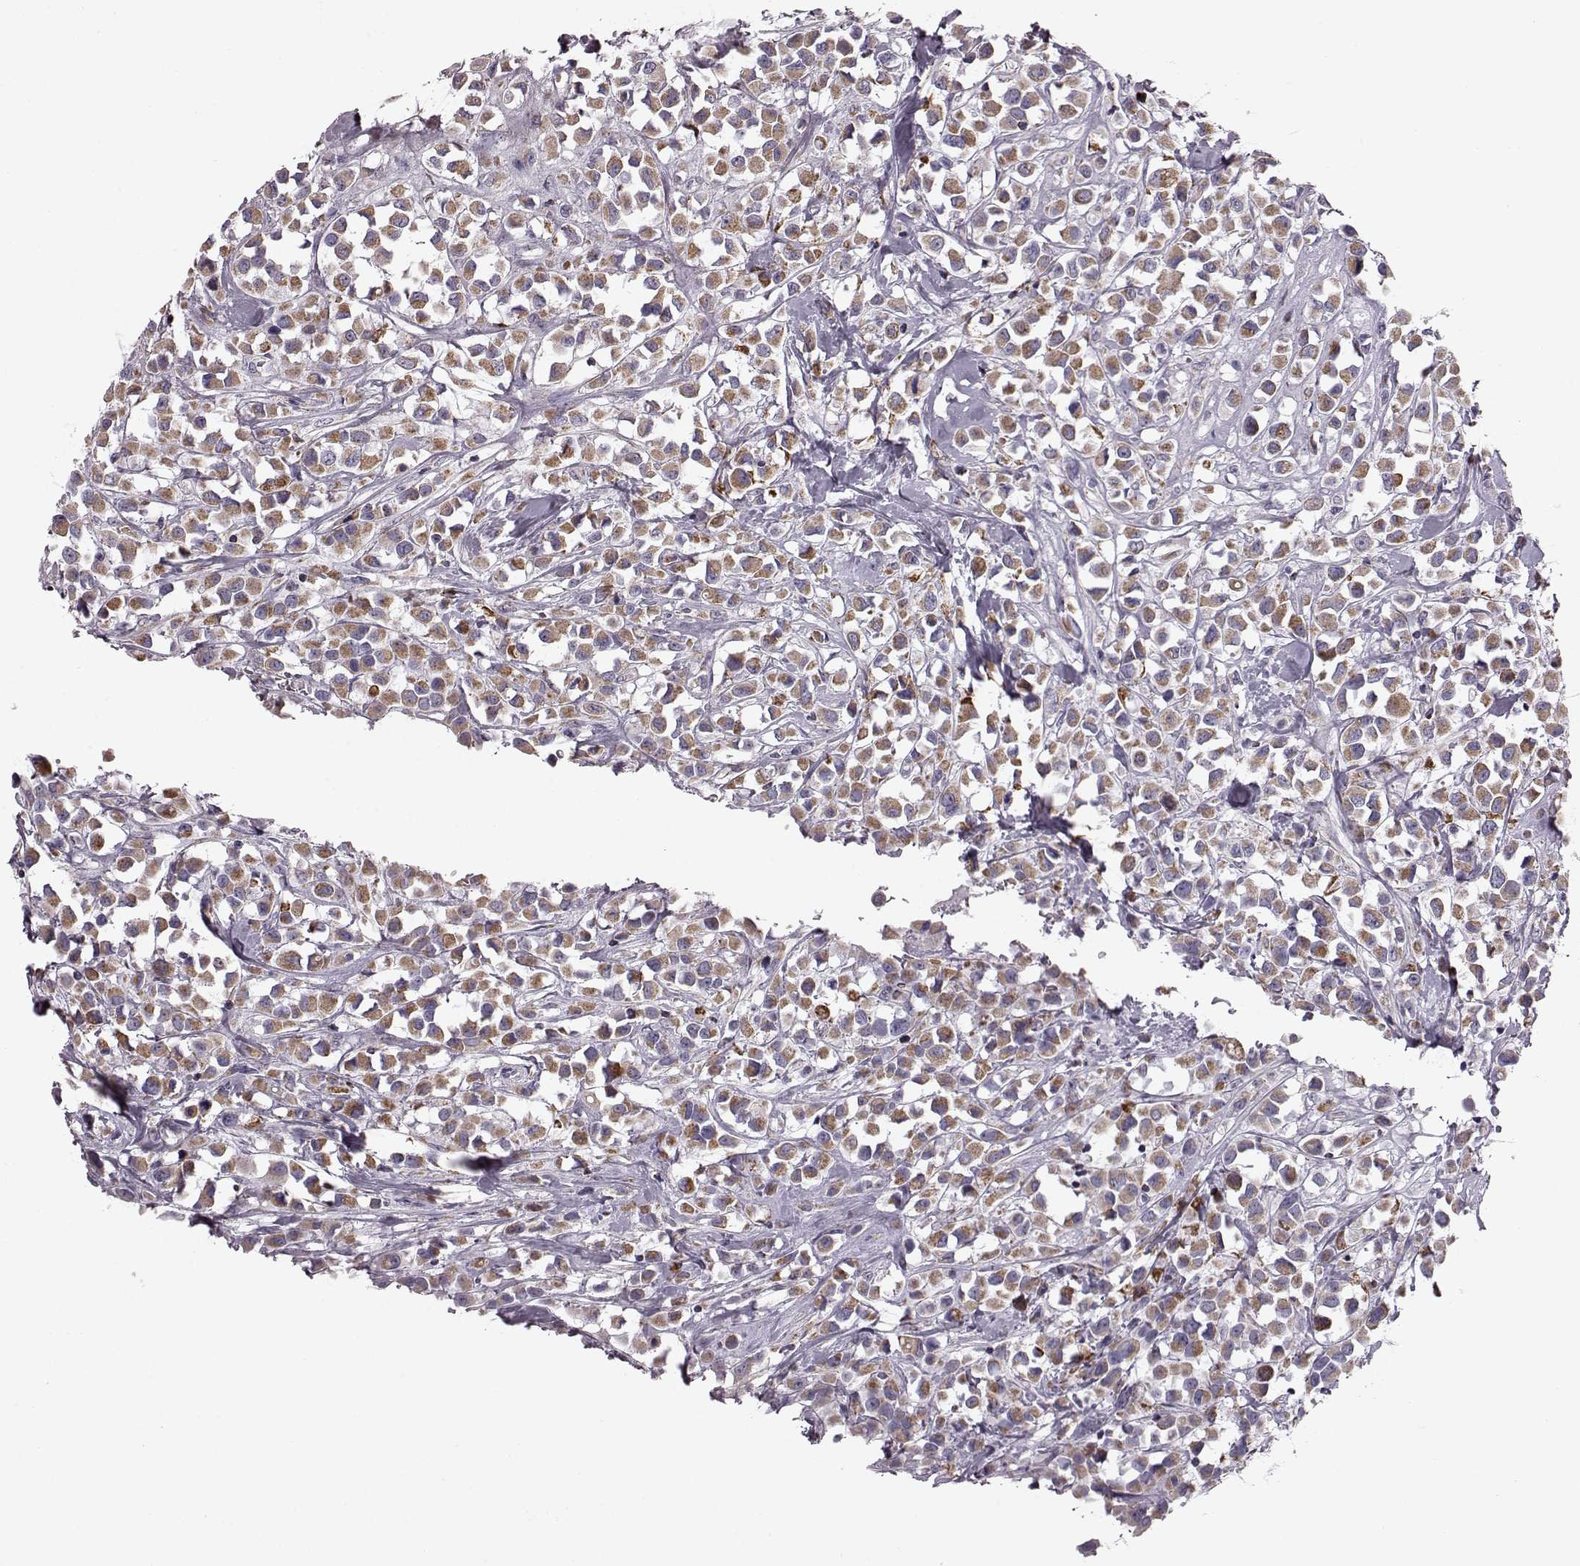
{"staining": {"intensity": "moderate", "quantity": ">75%", "location": "cytoplasmic/membranous"}, "tissue": "breast cancer", "cell_type": "Tumor cells", "image_type": "cancer", "snomed": [{"axis": "morphology", "description": "Duct carcinoma"}, {"axis": "topography", "description": "Breast"}], "caption": "Immunohistochemistry (IHC) of breast cancer demonstrates medium levels of moderate cytoplasmic/membranous positivity in approximately >75% of tumor cells.", "gene": "ATP5MF", "patient": {"sex": "female", "age": 61}}